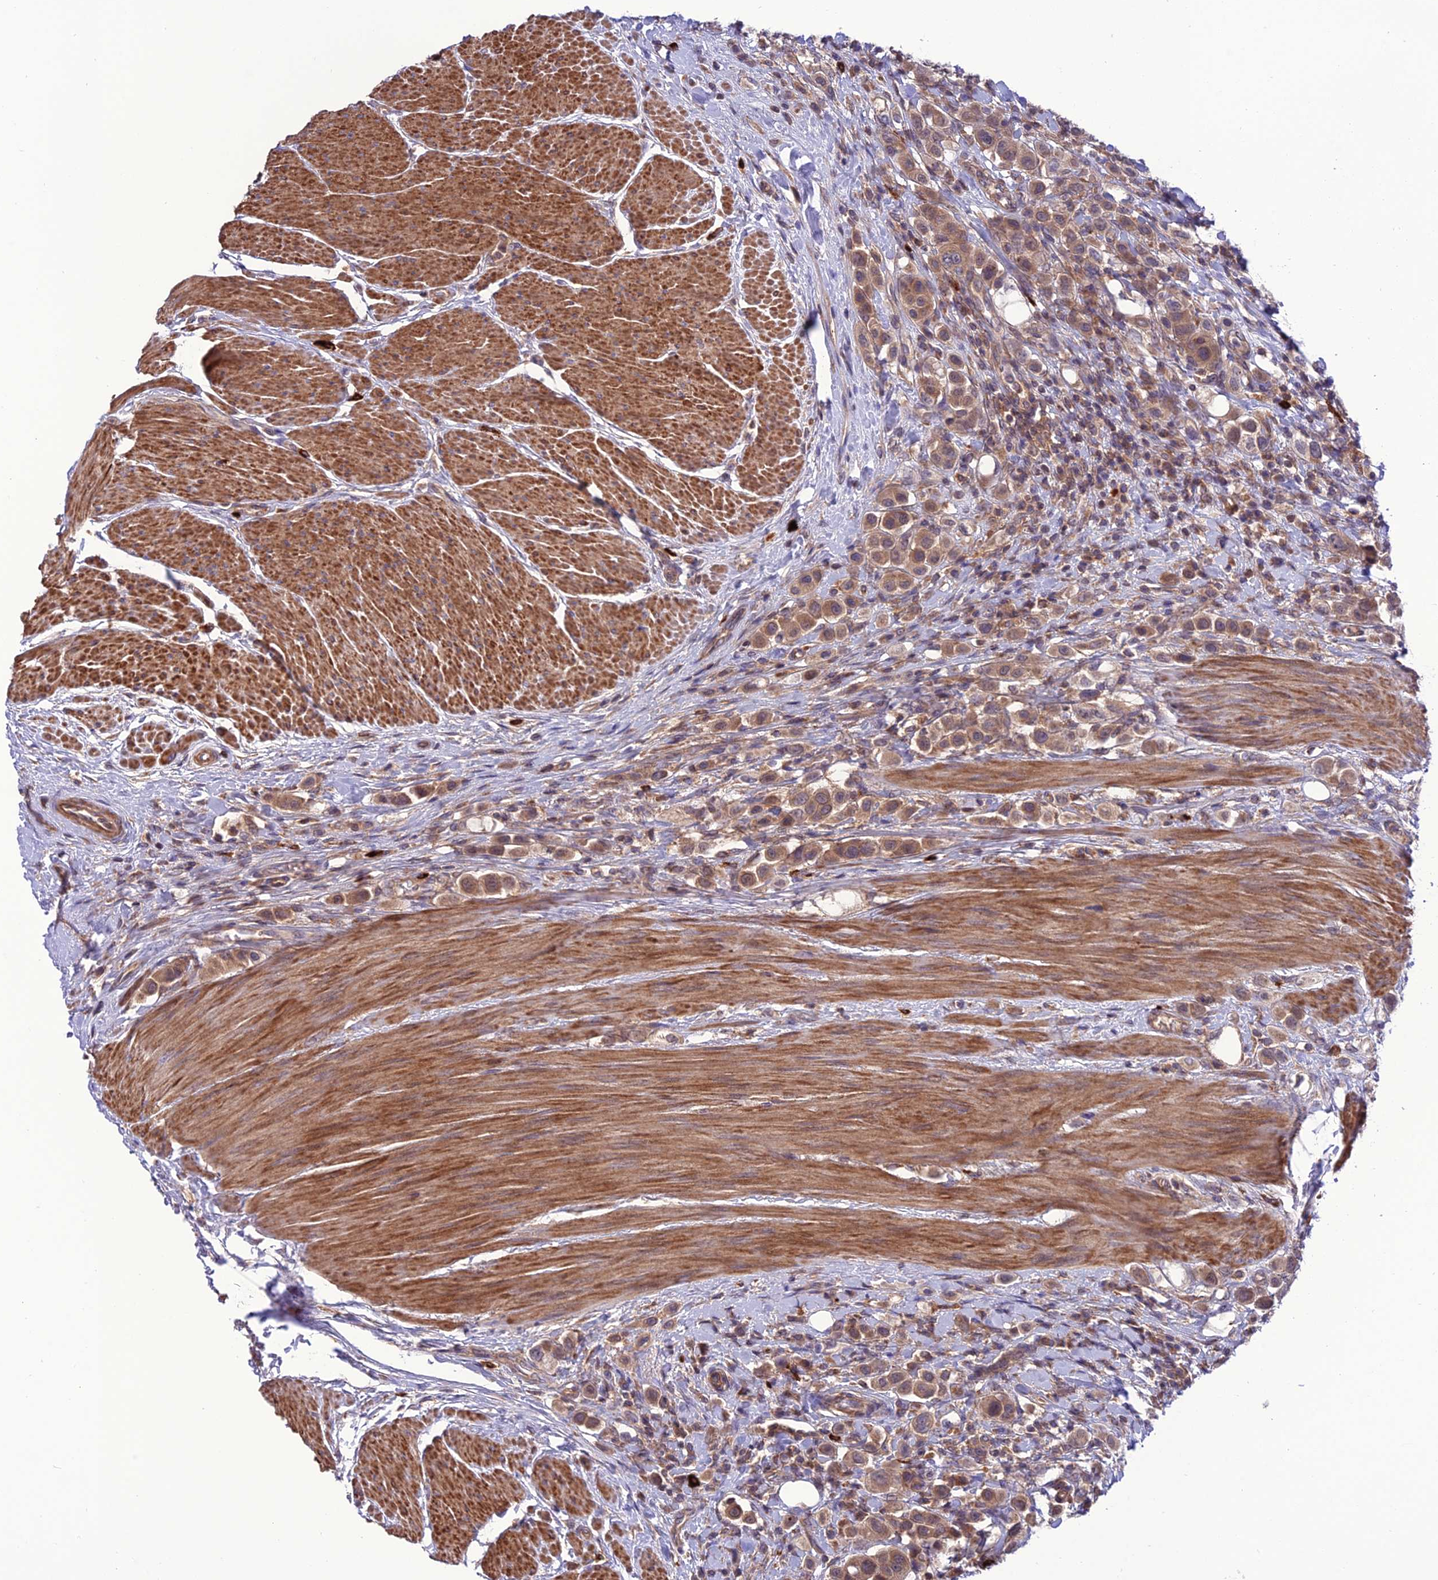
{"staining": {"intensity": "moderate", "quantity": ">75%", "location": "cytoplasmic/membranous"}, "tissue": "urothelial cancer", "cell_type": "Tumor cells", "image_type": "cancer", "snomed": [{"axis": "morphology", "description": "Urothelial carcinoma, High grade"}, {"axis": "topography", "description": "Urinary bladder"}], "caption": "Human urothelial cancer stained for a protein (brown) demonstrates moderate cytoplasmic/membranous positive expression in approximately >75% of tumor cells.", "gene": "PPIL3", "patient": {"sex": "male", "age": 50}}